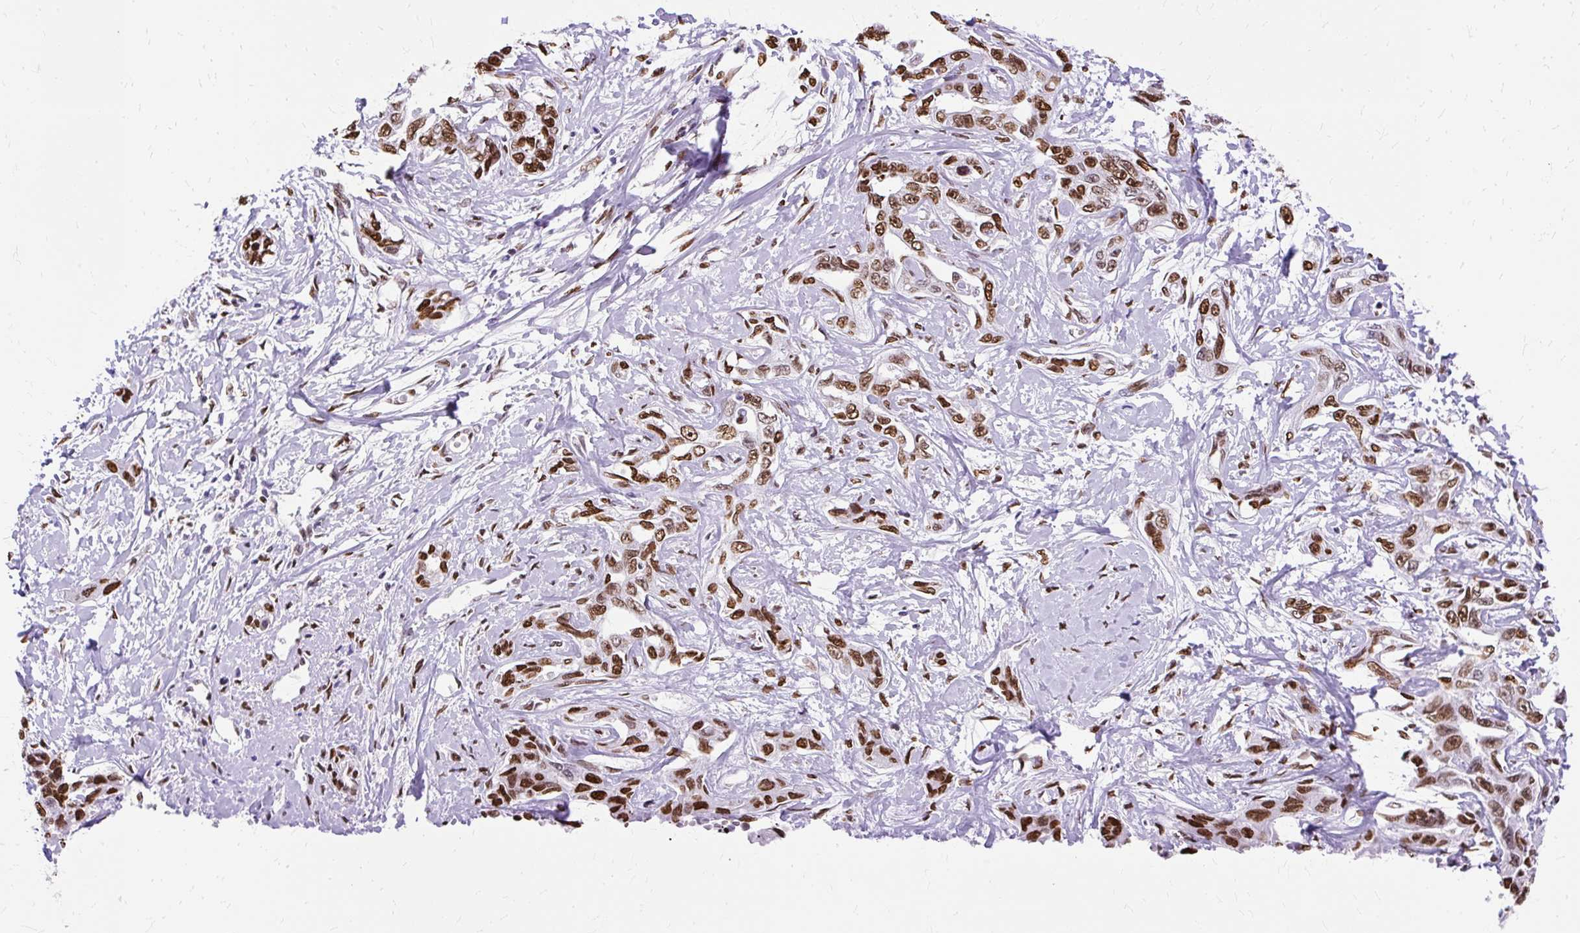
{"staining": {"intensity": "strong", "quantity": ">75%", "location": "nuclear"}, "tissue": "liver cancer", "cell_type": "Tumor cells", "image_type": "cancer", "snomed": [{"axis": "morphology", "description": "Cholangiocarcinoma"}, {"axis": "topography", "description": "Liver"}], "caption": "A brown stain shows strong nuclear expression of a protein in human liver cancer (cholangiocarcinoma) tumor cells.", "gene": "TMEM184C", "patient": {"sex": "male", "age": 59}}